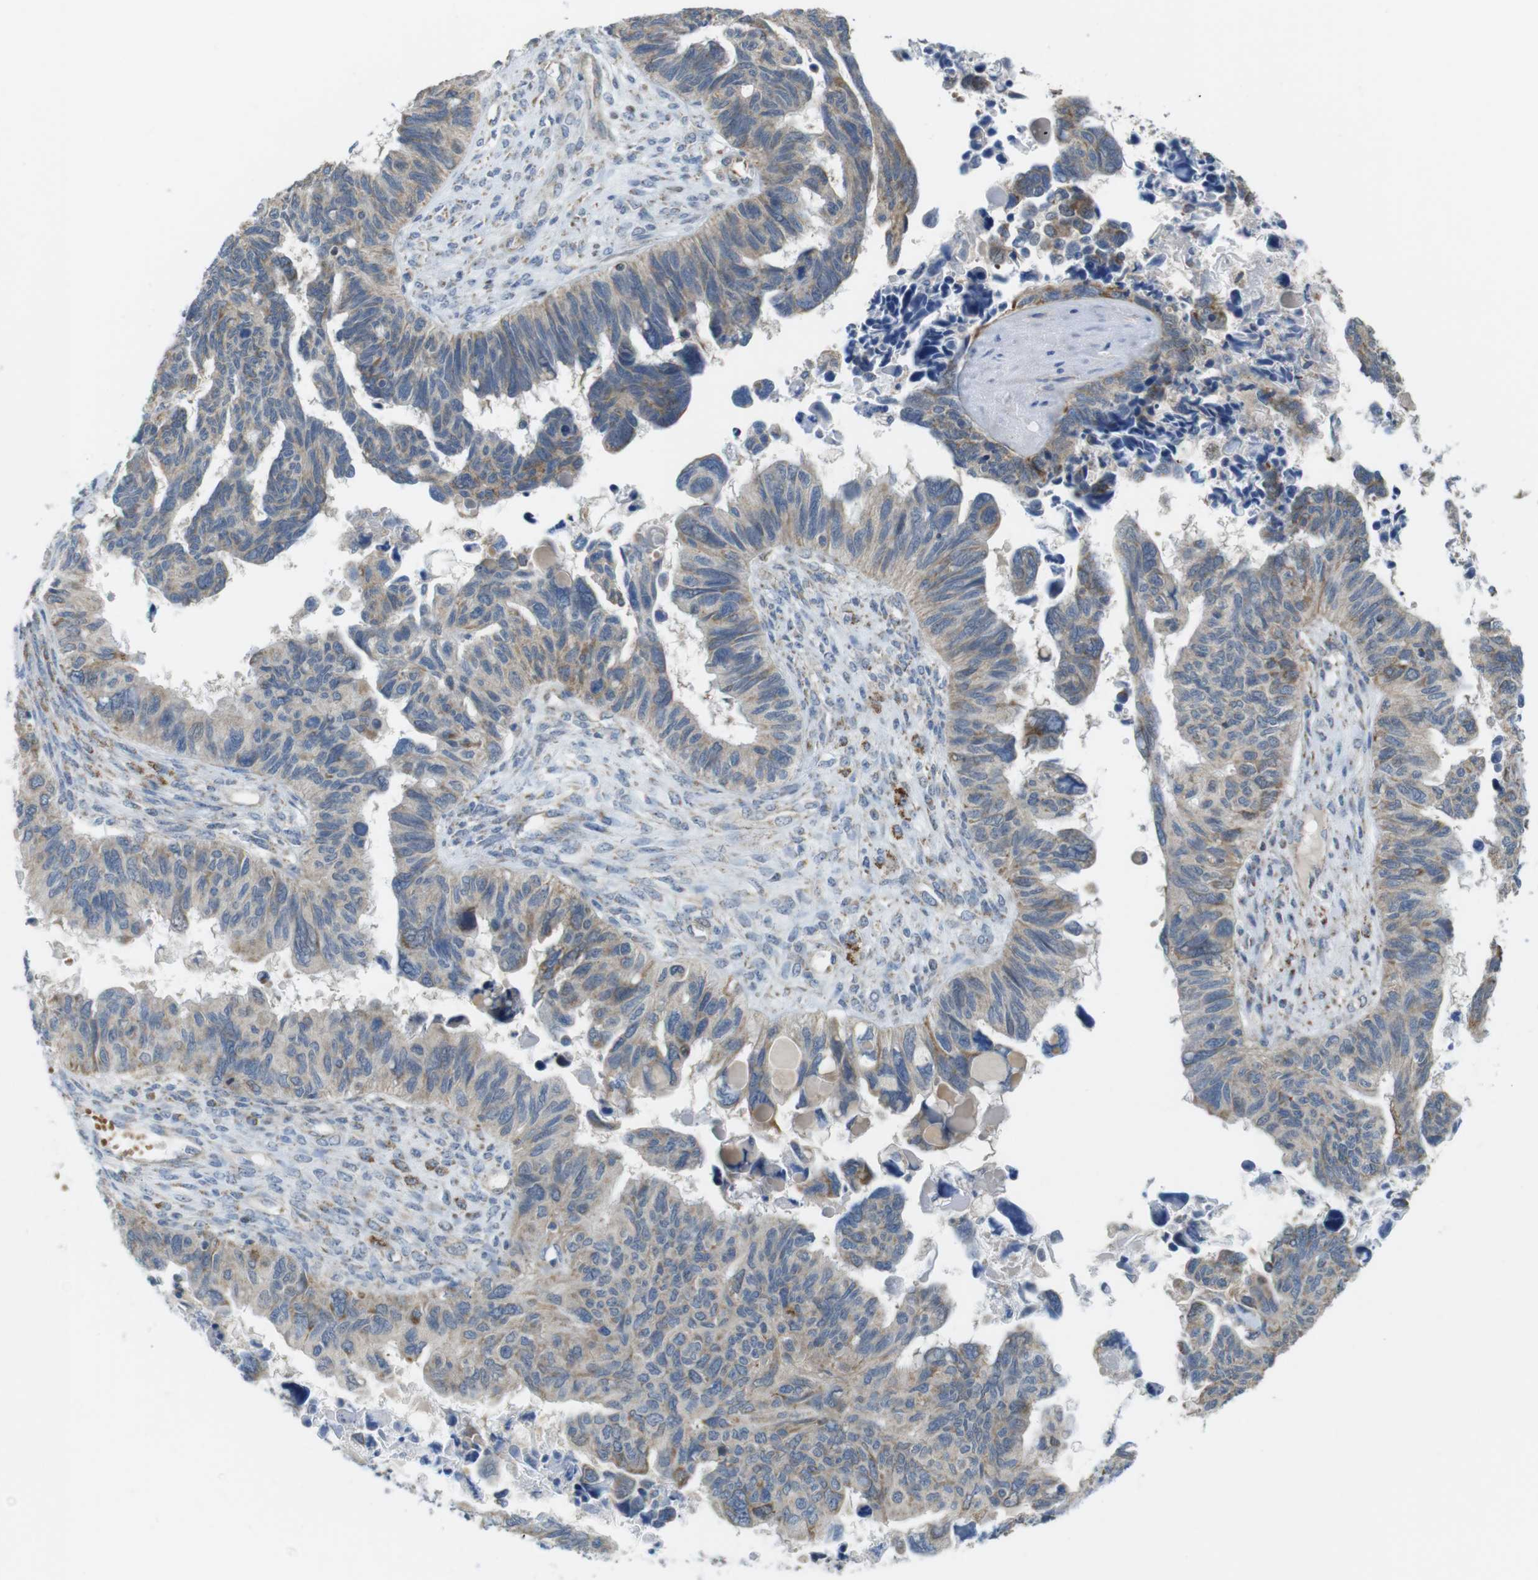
{"staining": {"intensity": "moderate", "quantity": ">75%", "location": "cytoplasmic/membranous"}, "tissue": "ovarian cancer", "cell_type": "Tumor cells", "image_type": "cancer", "snomed": [{"axis": "morphology", "description": "Cystadenocarcinoma, serous, NOS"}, {"axis": "topography", "description": "Ovary"}], "caption": "Protein expression analysis of ovarian serous cystadenocarcinoma displays moderate cytoplasmic/membranous positivity in approximately >75% of tumor cells.", "gene": "MARCHF1", "patient": {"sex": "female", "age": 79}}